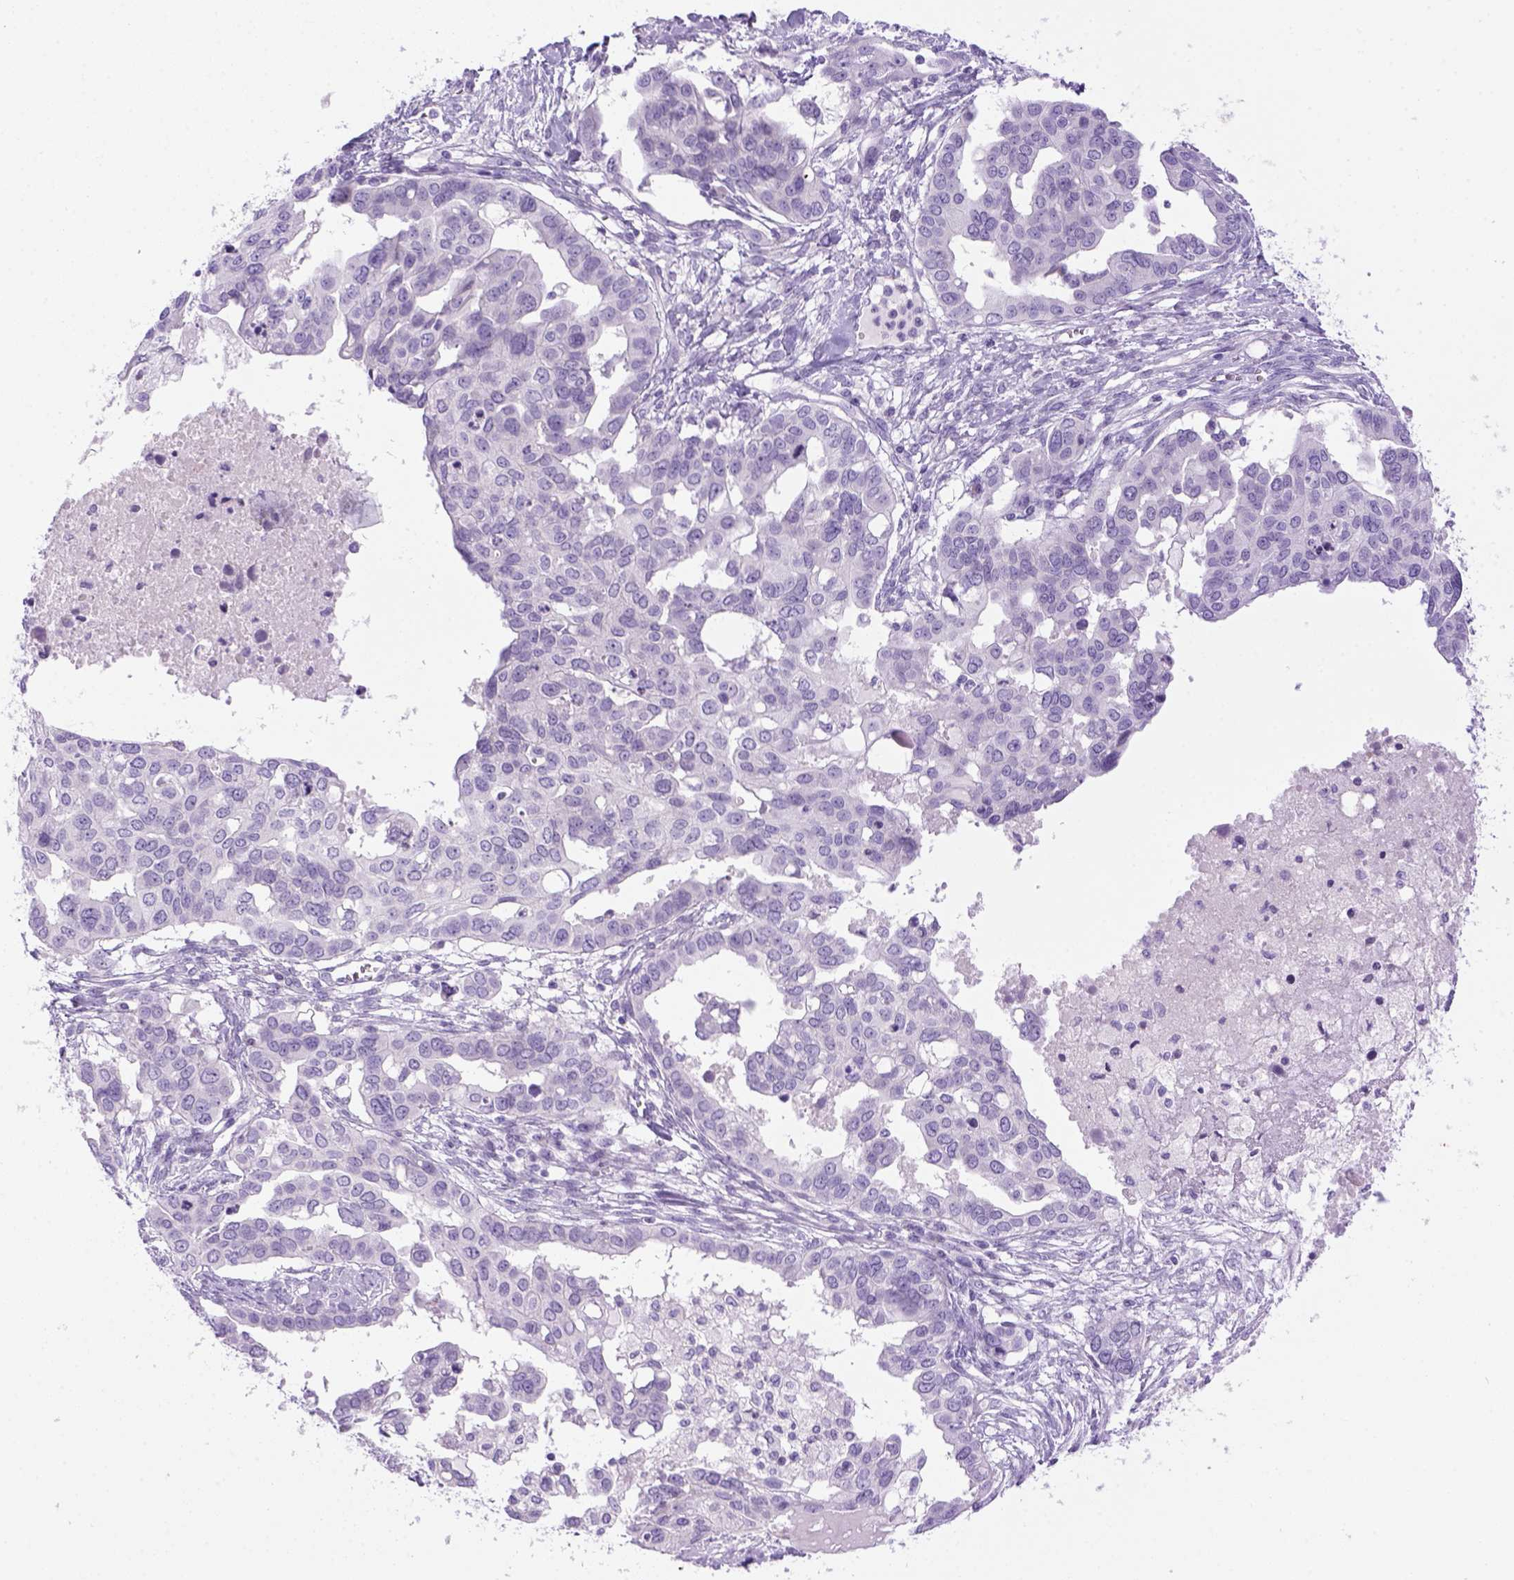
{"staining": {"intensity": "negative", "quantity": "none", "location": "none"}, "tissue": "ovarian cancer", "cell_type": "Tumor cells", "image_type": "cancer", "snomed": [{"axis": "morphology", "description": "Carcinoma, endometroid"}, {"axis": "topography", "description": "Ovary"}], "caption": "Tumor cells are negative for brown protein staining in endometroid carcinoma (ovarian).", "gene": "DNAH11", "patient": {"sex": "female", "age": 78}}